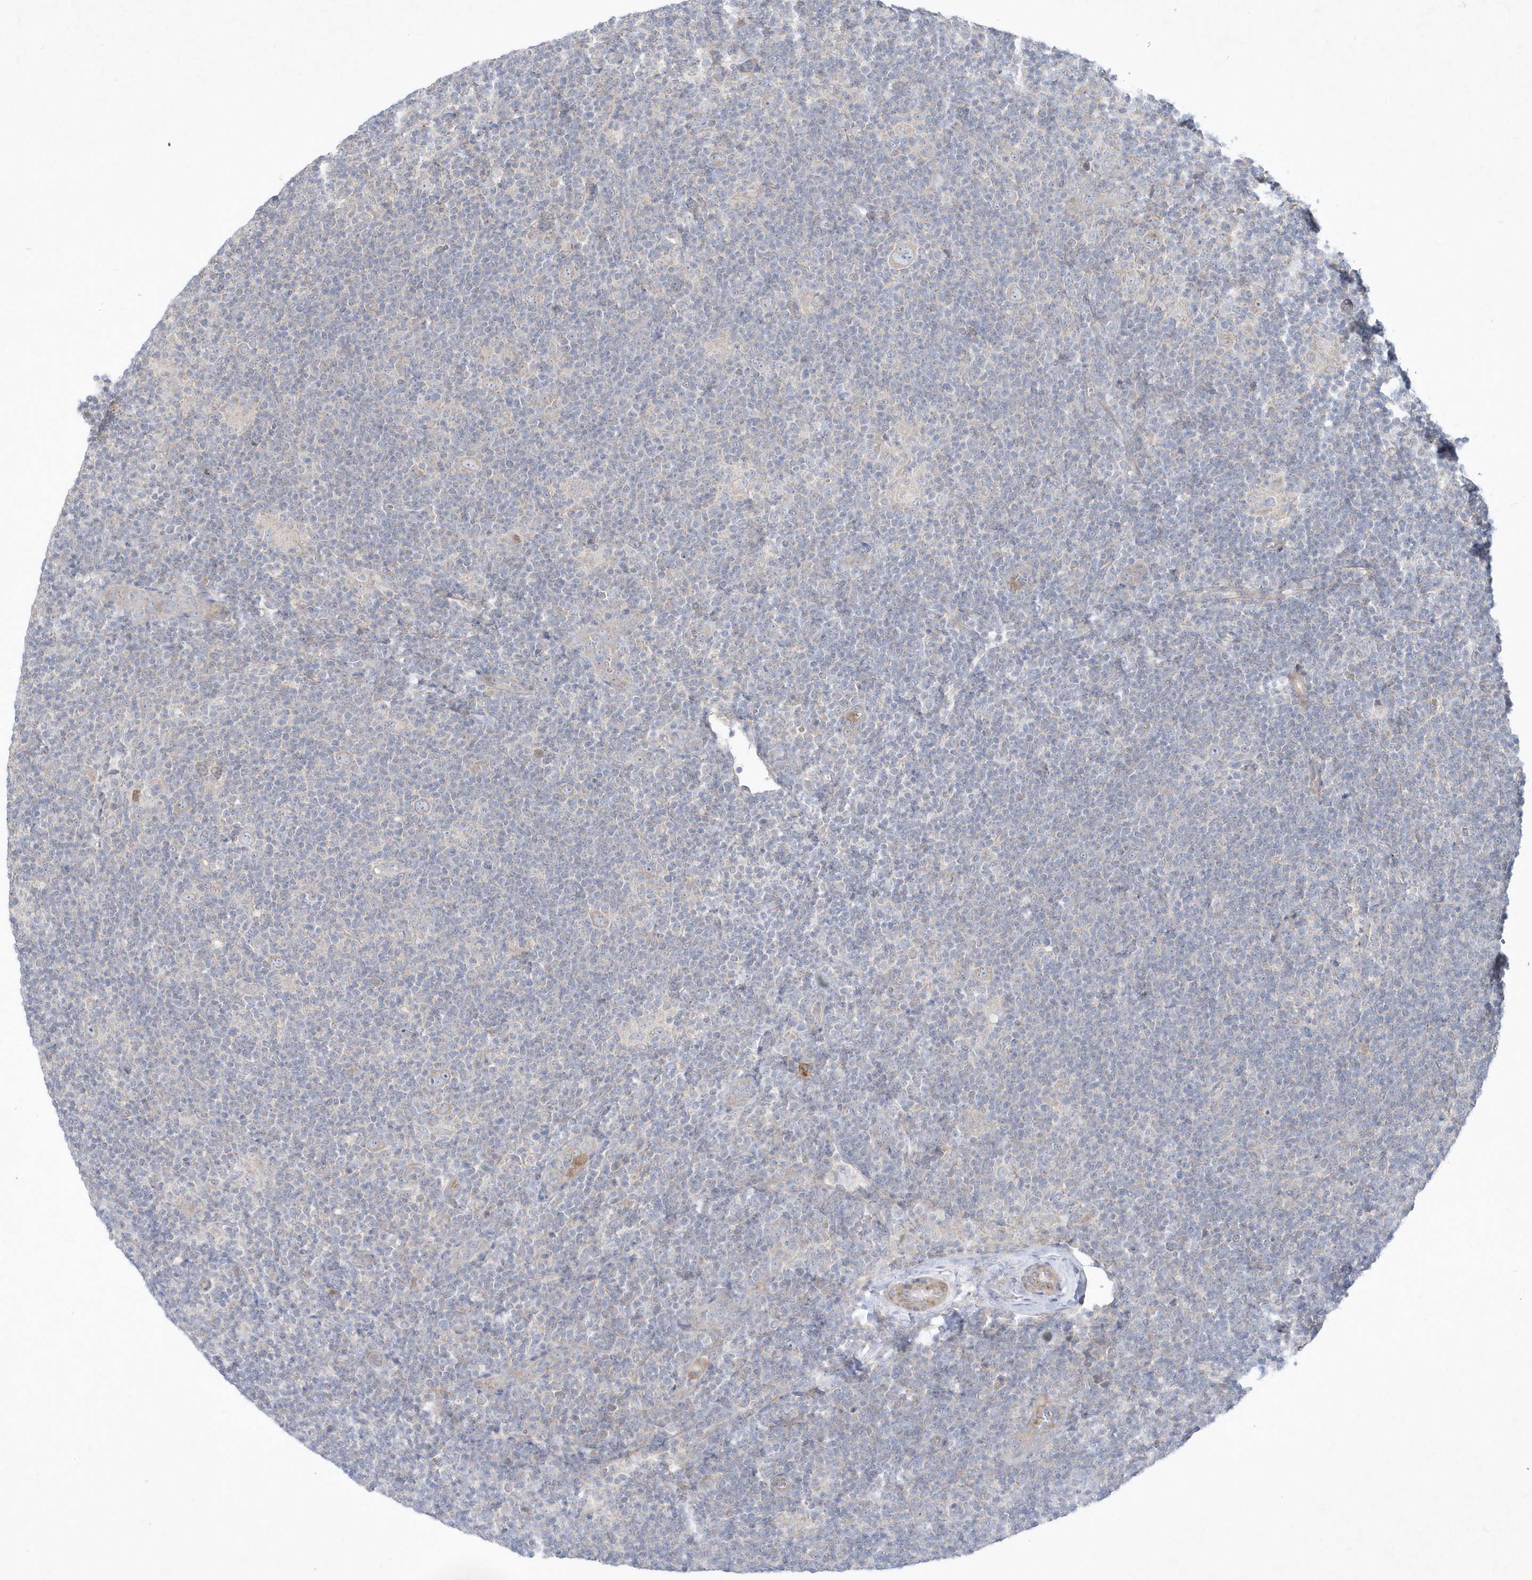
{"staining": {"intensity": "negative", "quantity": "none", "location": "none"}, "tissue": "lymphoma", "cell_type": "Tumor cells", "image_type": "cancer", "snomed": [{"axis": "morphology", "description": "Hodgkin's disease, NOS"}, {"axis": "topography", "description": "Lymph node"}], "caption": "Immunohistochemical staining of human Hodgkin's disease displays no significant expression in tumor cells.", "gene": "LARS1", "patient": {"sex": "female", "age": 57}}